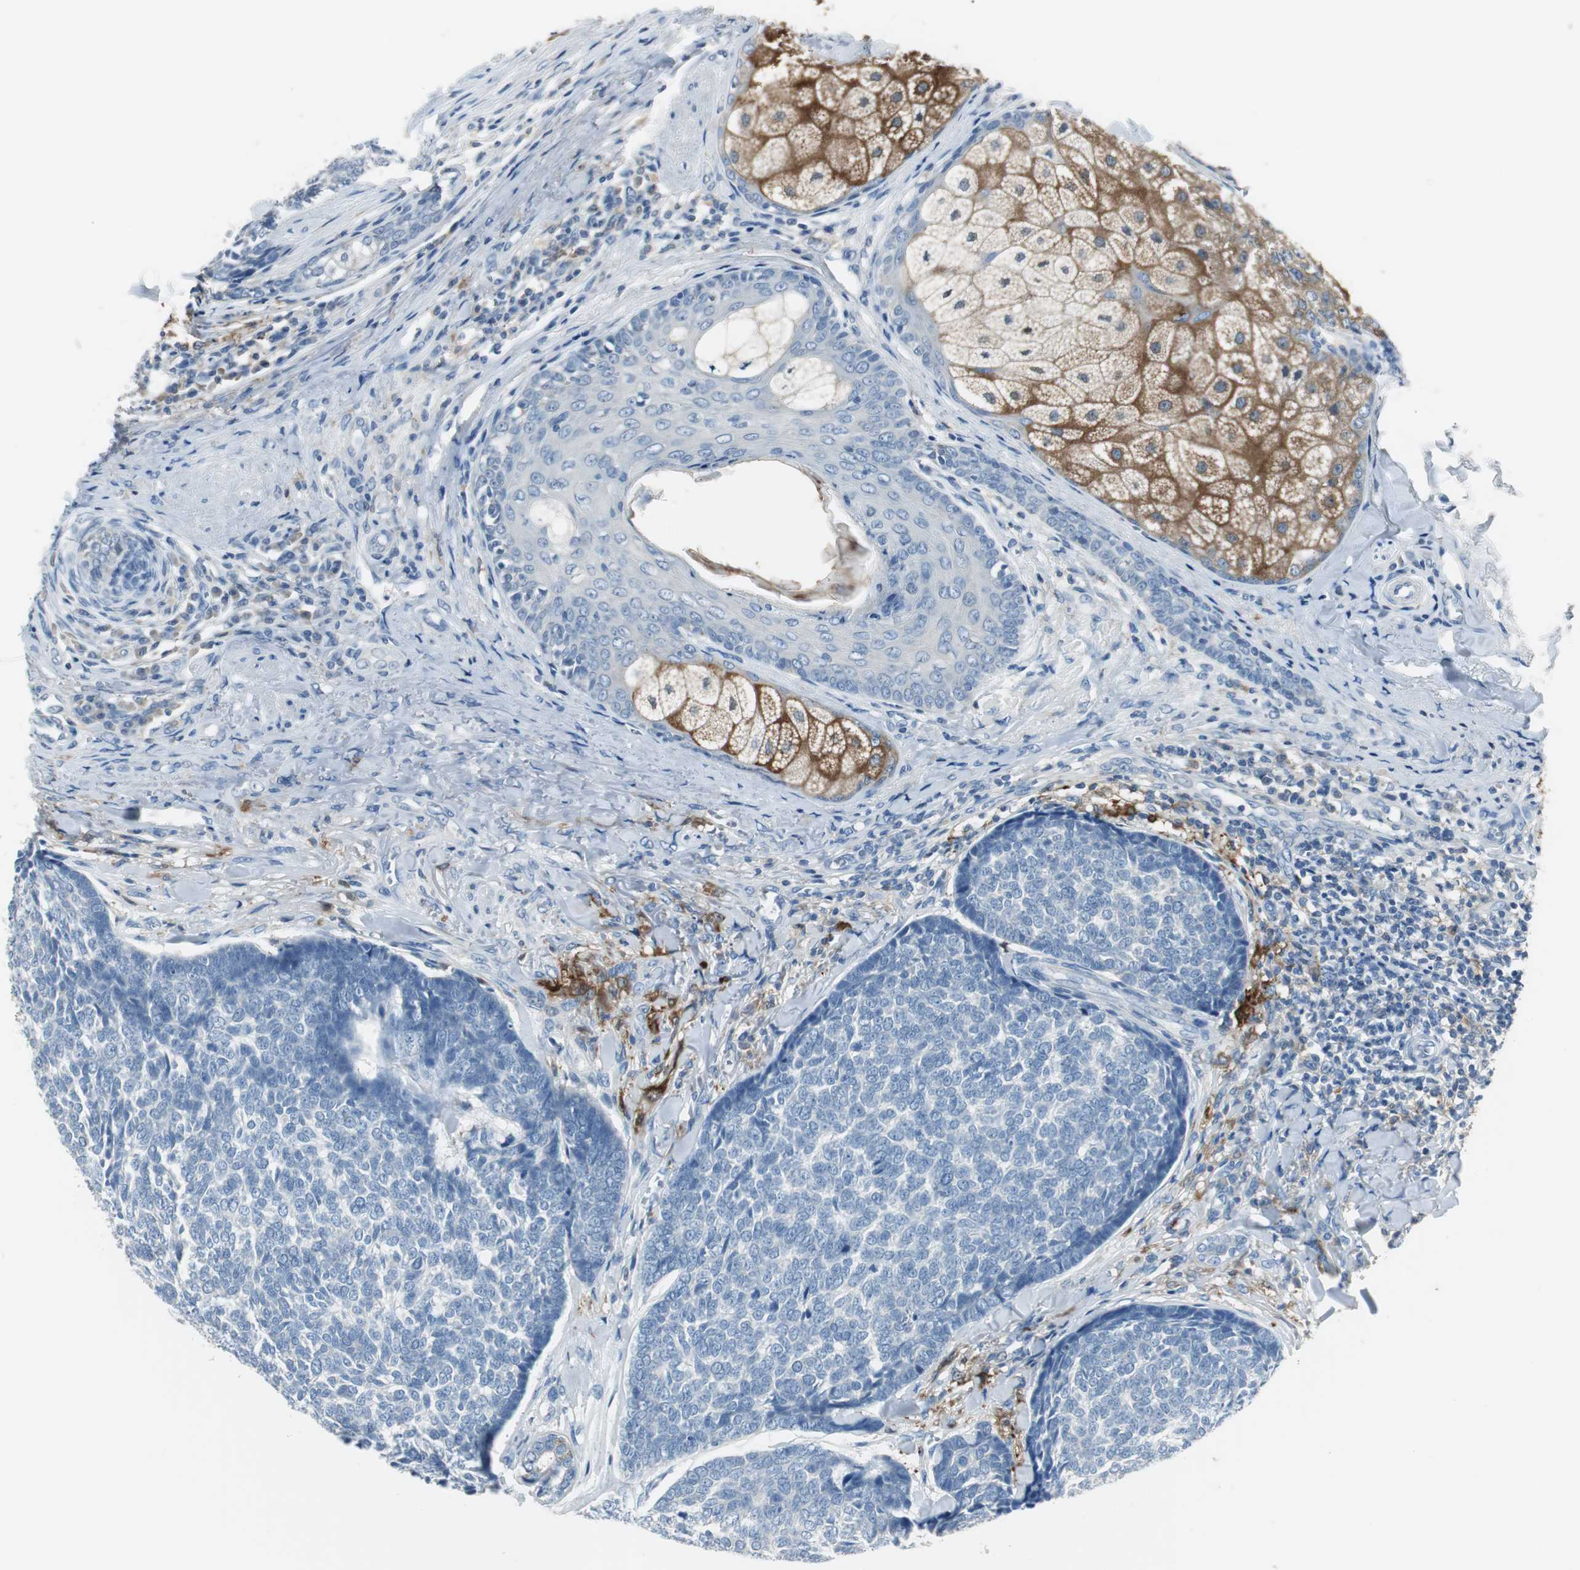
{"staining": {"intensity": "negative", "quantity": "none", "location": "none"}, "tissue": "skin cancer", "cell_type": "Tumor cells", "image_type": "cancer", "snomed": [{"axis": "morphology", "description": "Basal cell carcinoma"}, {"axis": "topography", "description": "Skin"}], "caption": "Tumor cells are negative for brown protein staining in skin basal cell carcinoma.", "gene": "MSTO1", "patient": {"sex": "male", "age": 84}}